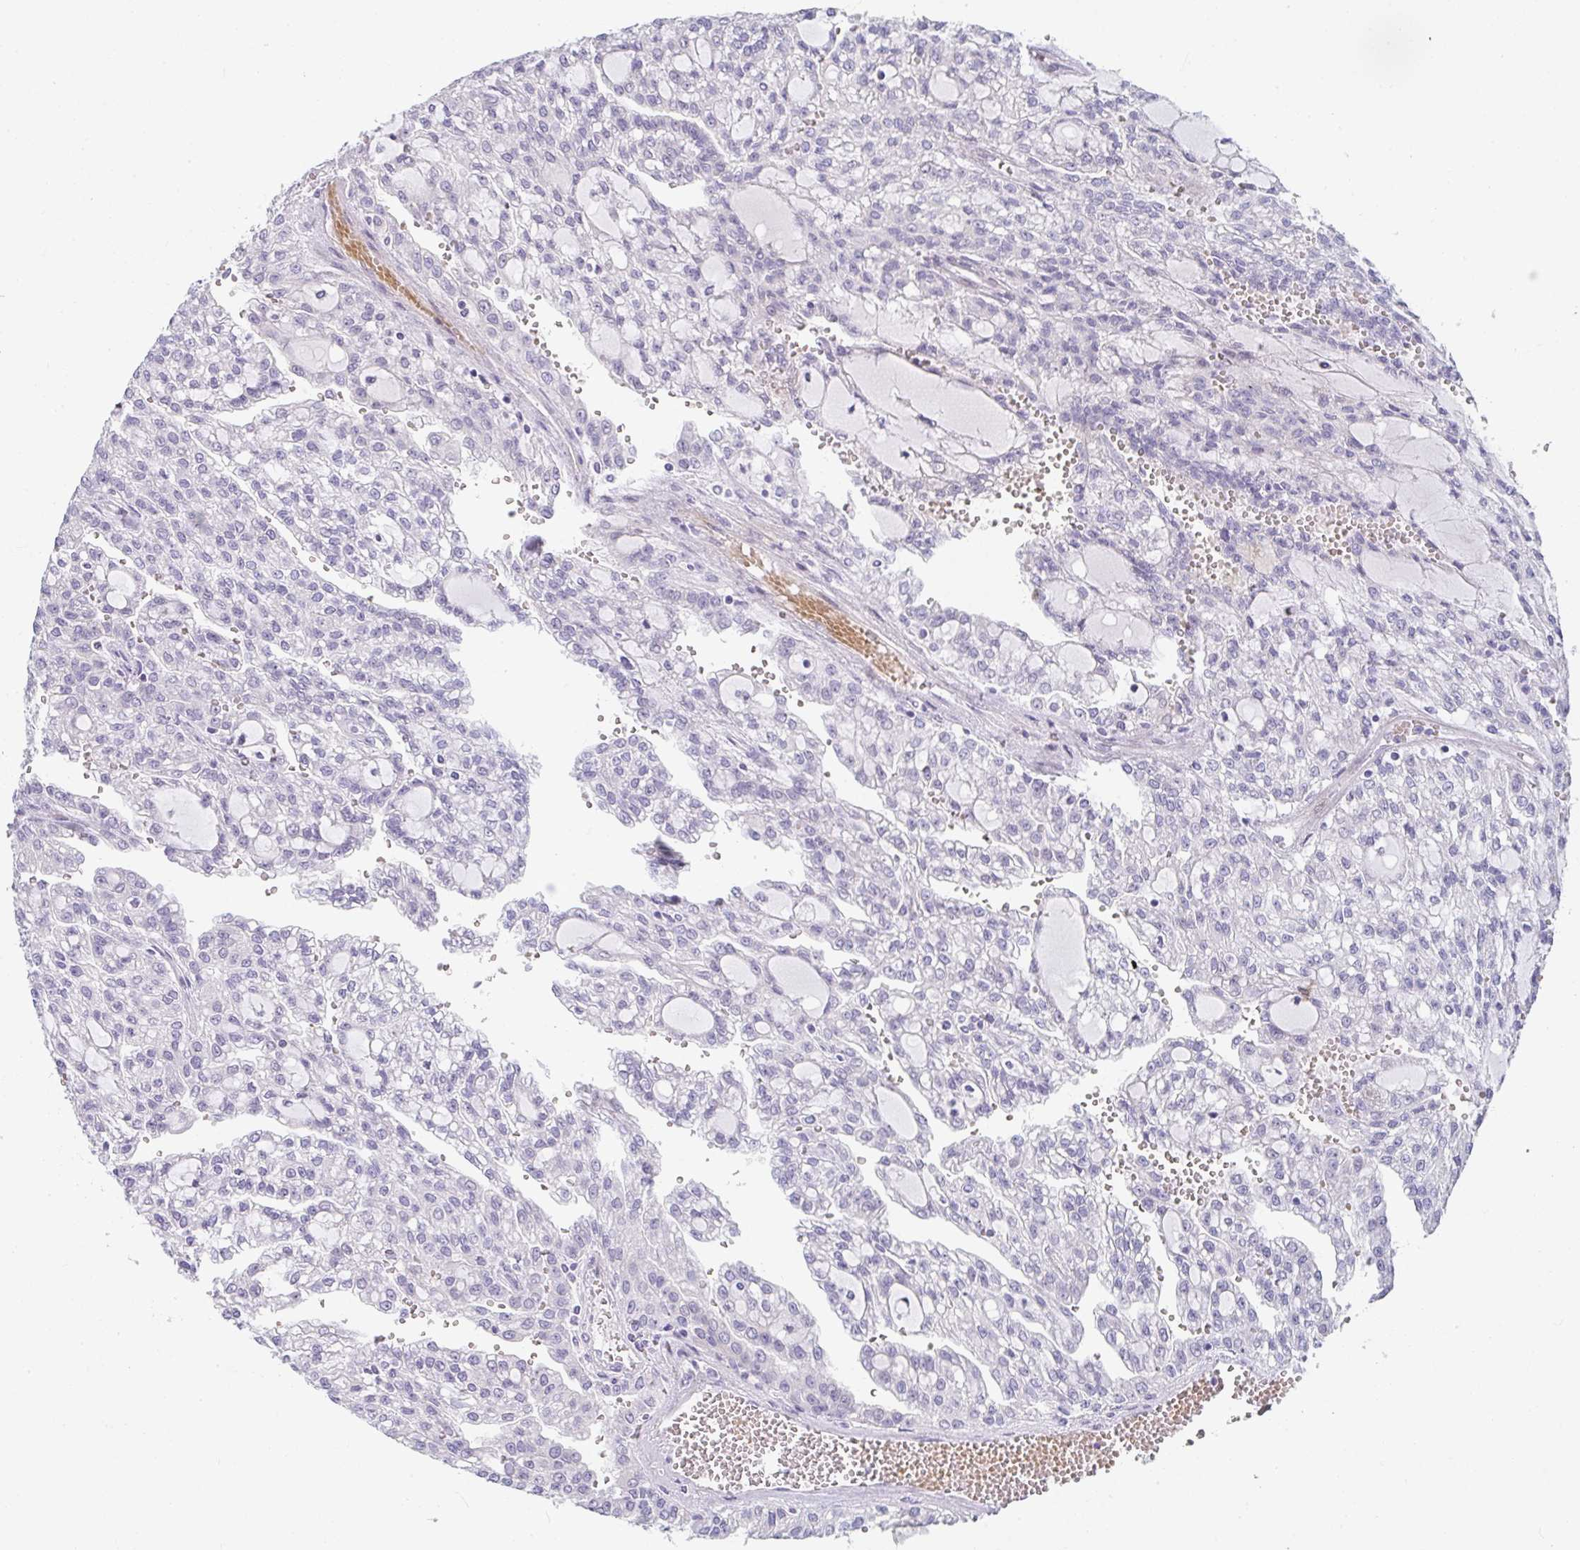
{"staining": {"intensity": "negative", "quantity": "none", "location": "none"}, "tissue": "renal cancer", "cell_type": "Tumor cells", "image_type": "cancer", "snomed": [{"axis": "morphology", "description": "Adenocarcinoma, NOS"}, {"axis": "topography", "description": "Kidney"}], "caption": "Renal adenocarcinoma was stained to show a protein in brown. There is no significant positivity in tumor cells.", "gene": "NEU2", "patient": {"sex": "male", "age": 63}}